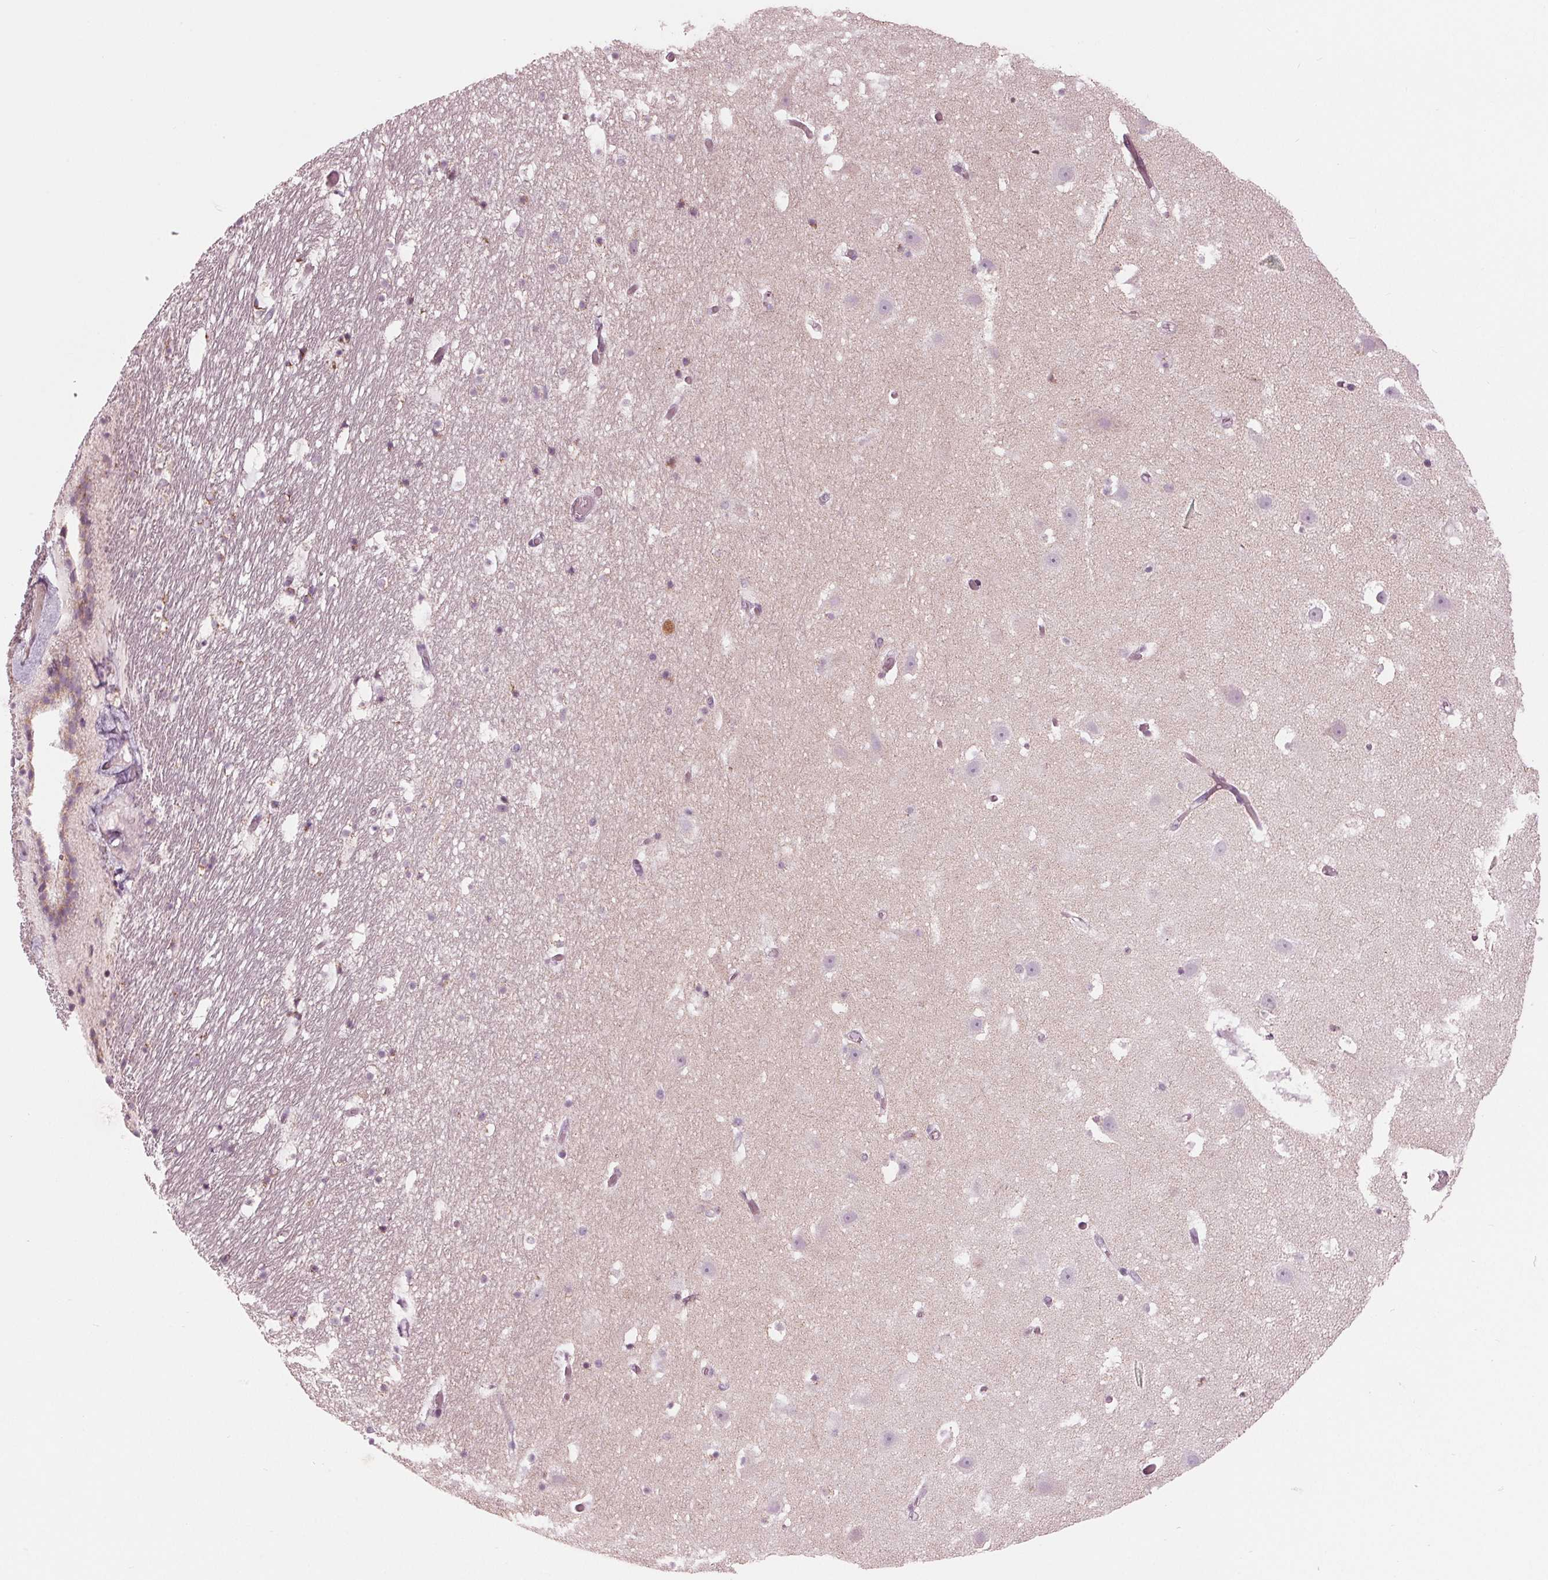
{"staining": {"intensity": "negative", "quantity": "none", "location": "none"}, "tissue": "hippocampus", "cell_type": "Glial cells", "image_type": "normal", "snomed": [{"axis": "morphology", "description": "Normal tissue, NOS"}, {"axis": "topography", "description": "Hippocampus"}], "caption": "High magnification brightfield microscopy of benign hippocampus stained with DAB (3,3'-diaminobenzidine) (brown) and counterstained with hematoxylin (blue): glial cells show no significant staining.", "gene": "CLN6", "patient": {"sex": "male", "age": 26}}